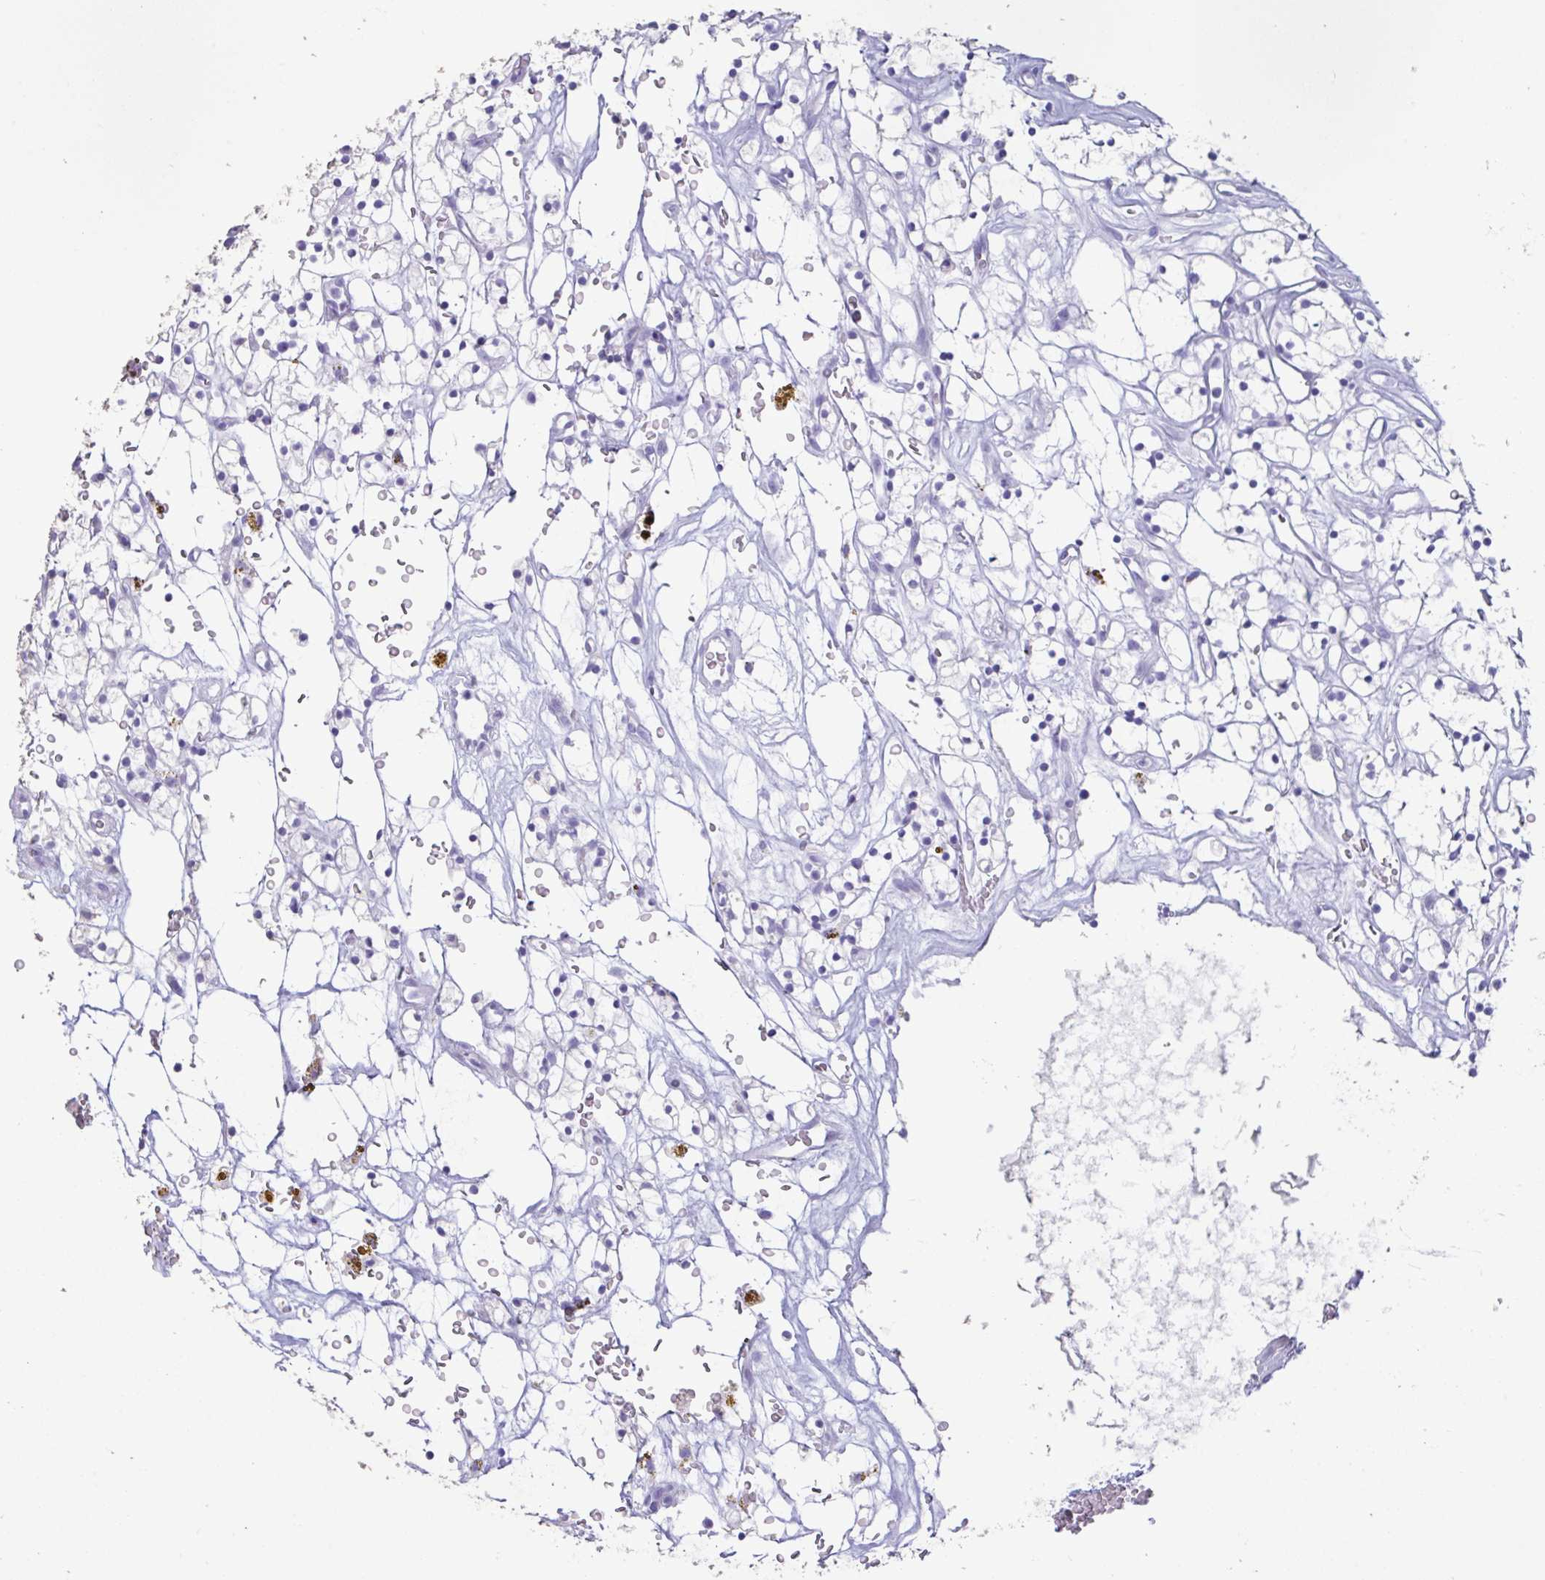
{"staining": {"intensity": "negative", "quantity": "none", "location": "none"}, "tissue": "renal cancer", "cell_type": "Tumor cells", "image_type": "cancer", "snomed": [{"axis": "morphology", "description": "Adenocarcinoma, NOS"}, {"axis": "topography", "description": "Kidney"}], "caption": "A histopathology image of human renal adenocarcinoma is negative for staining in tumor cells.", "gene": "TNNC1", "patient": {"sex": "female", "age": 64}}